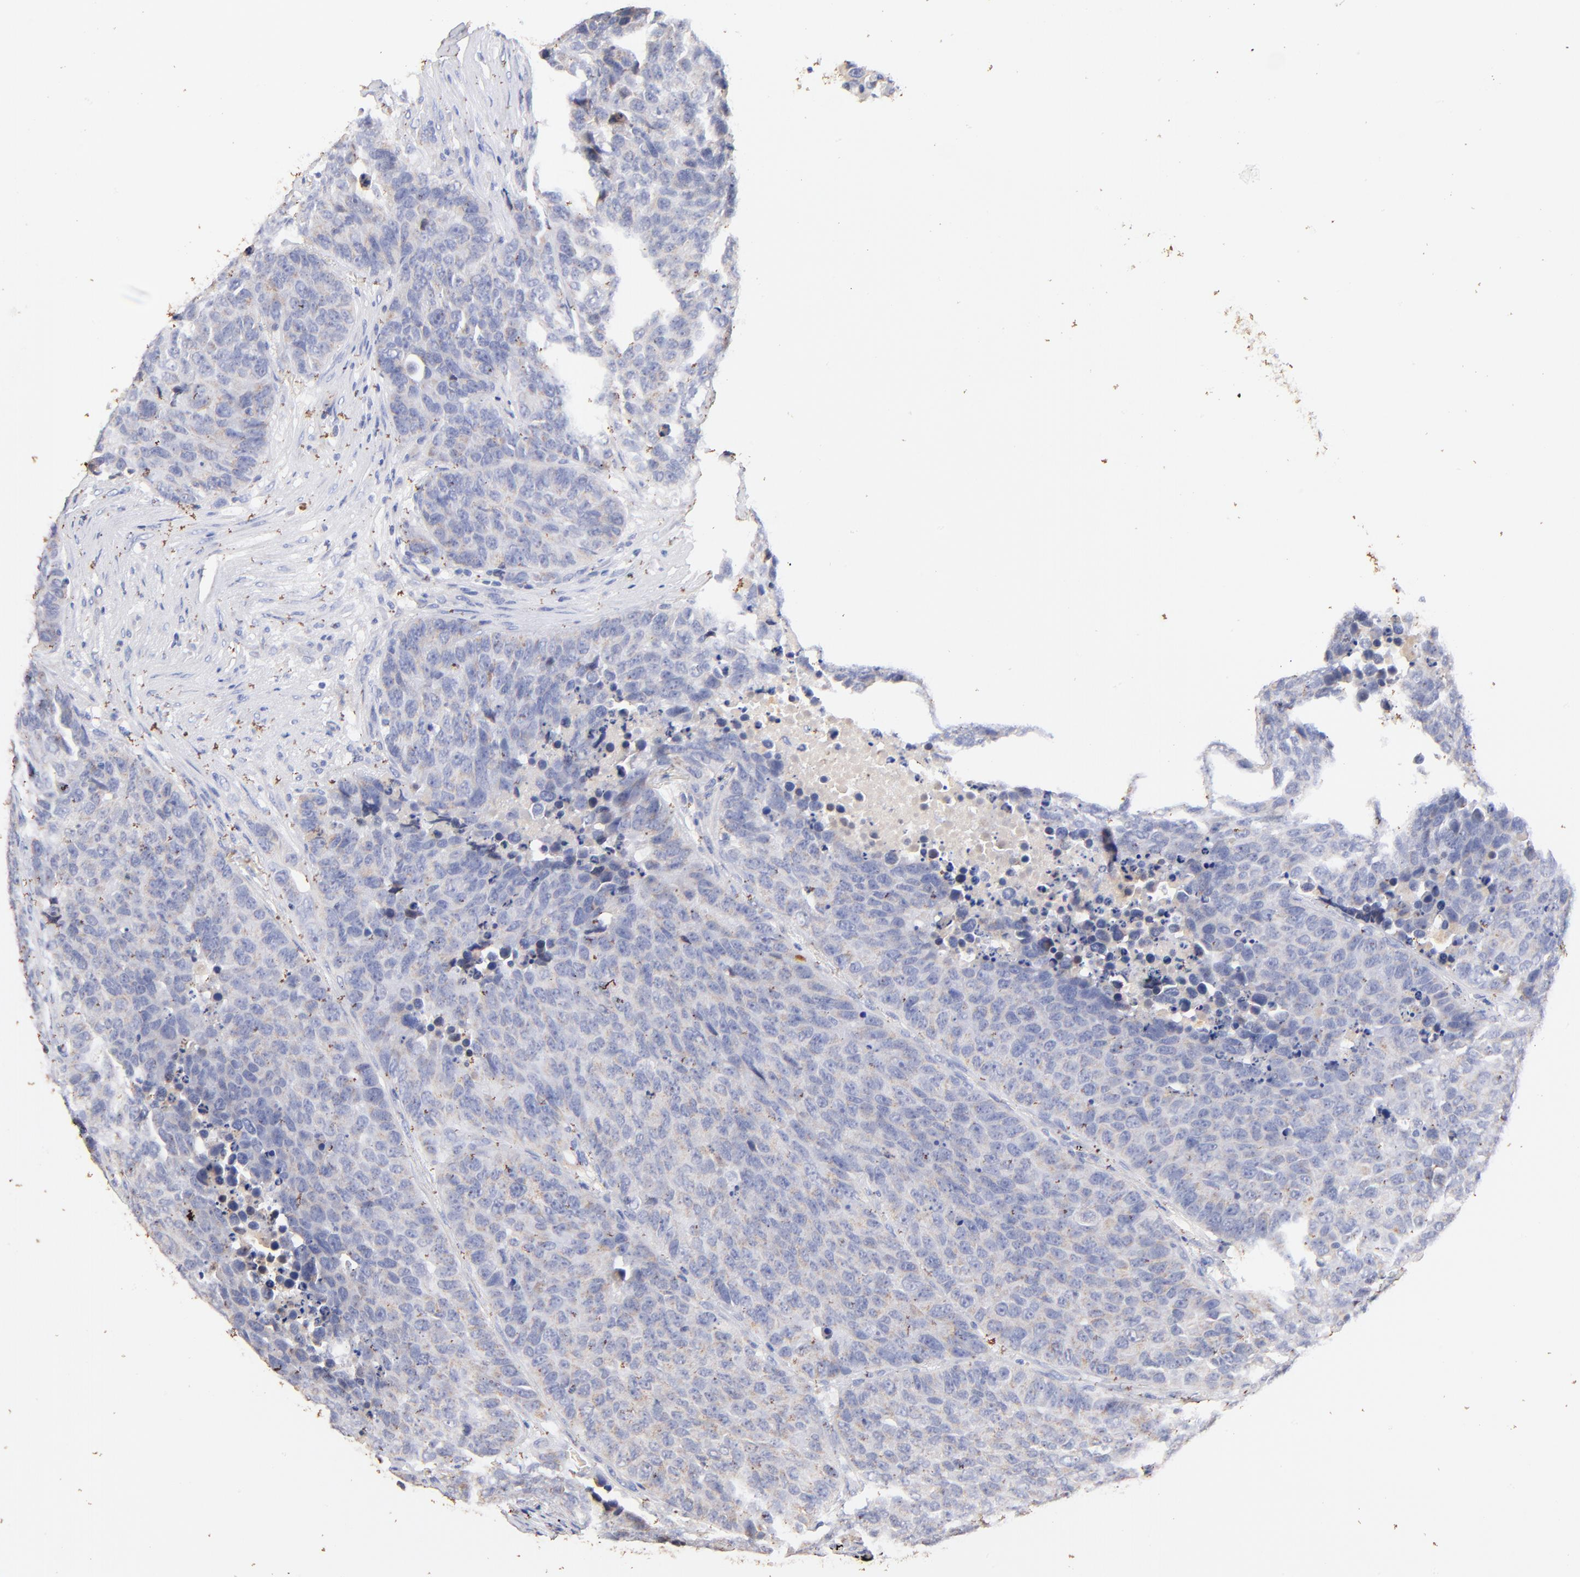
{"staining": {"intensity": "negative", "quantity": "none", "location": "none"}, "tissue": "carcinoid", "cell_type": "Tumor cells", "image_type": "cancer", "snomed": [{"axis": "morphology", "description": "Carcinoid, malignant, NOS"}, {"axis": "topography", "description": "Lung"}], "caption": "DAB immunohistochemical staining of carcinoid reveals no significant positivity in tumor cells.", "gene": "IGLV7-43", "patient": {"sex": "male", "age": 60}}